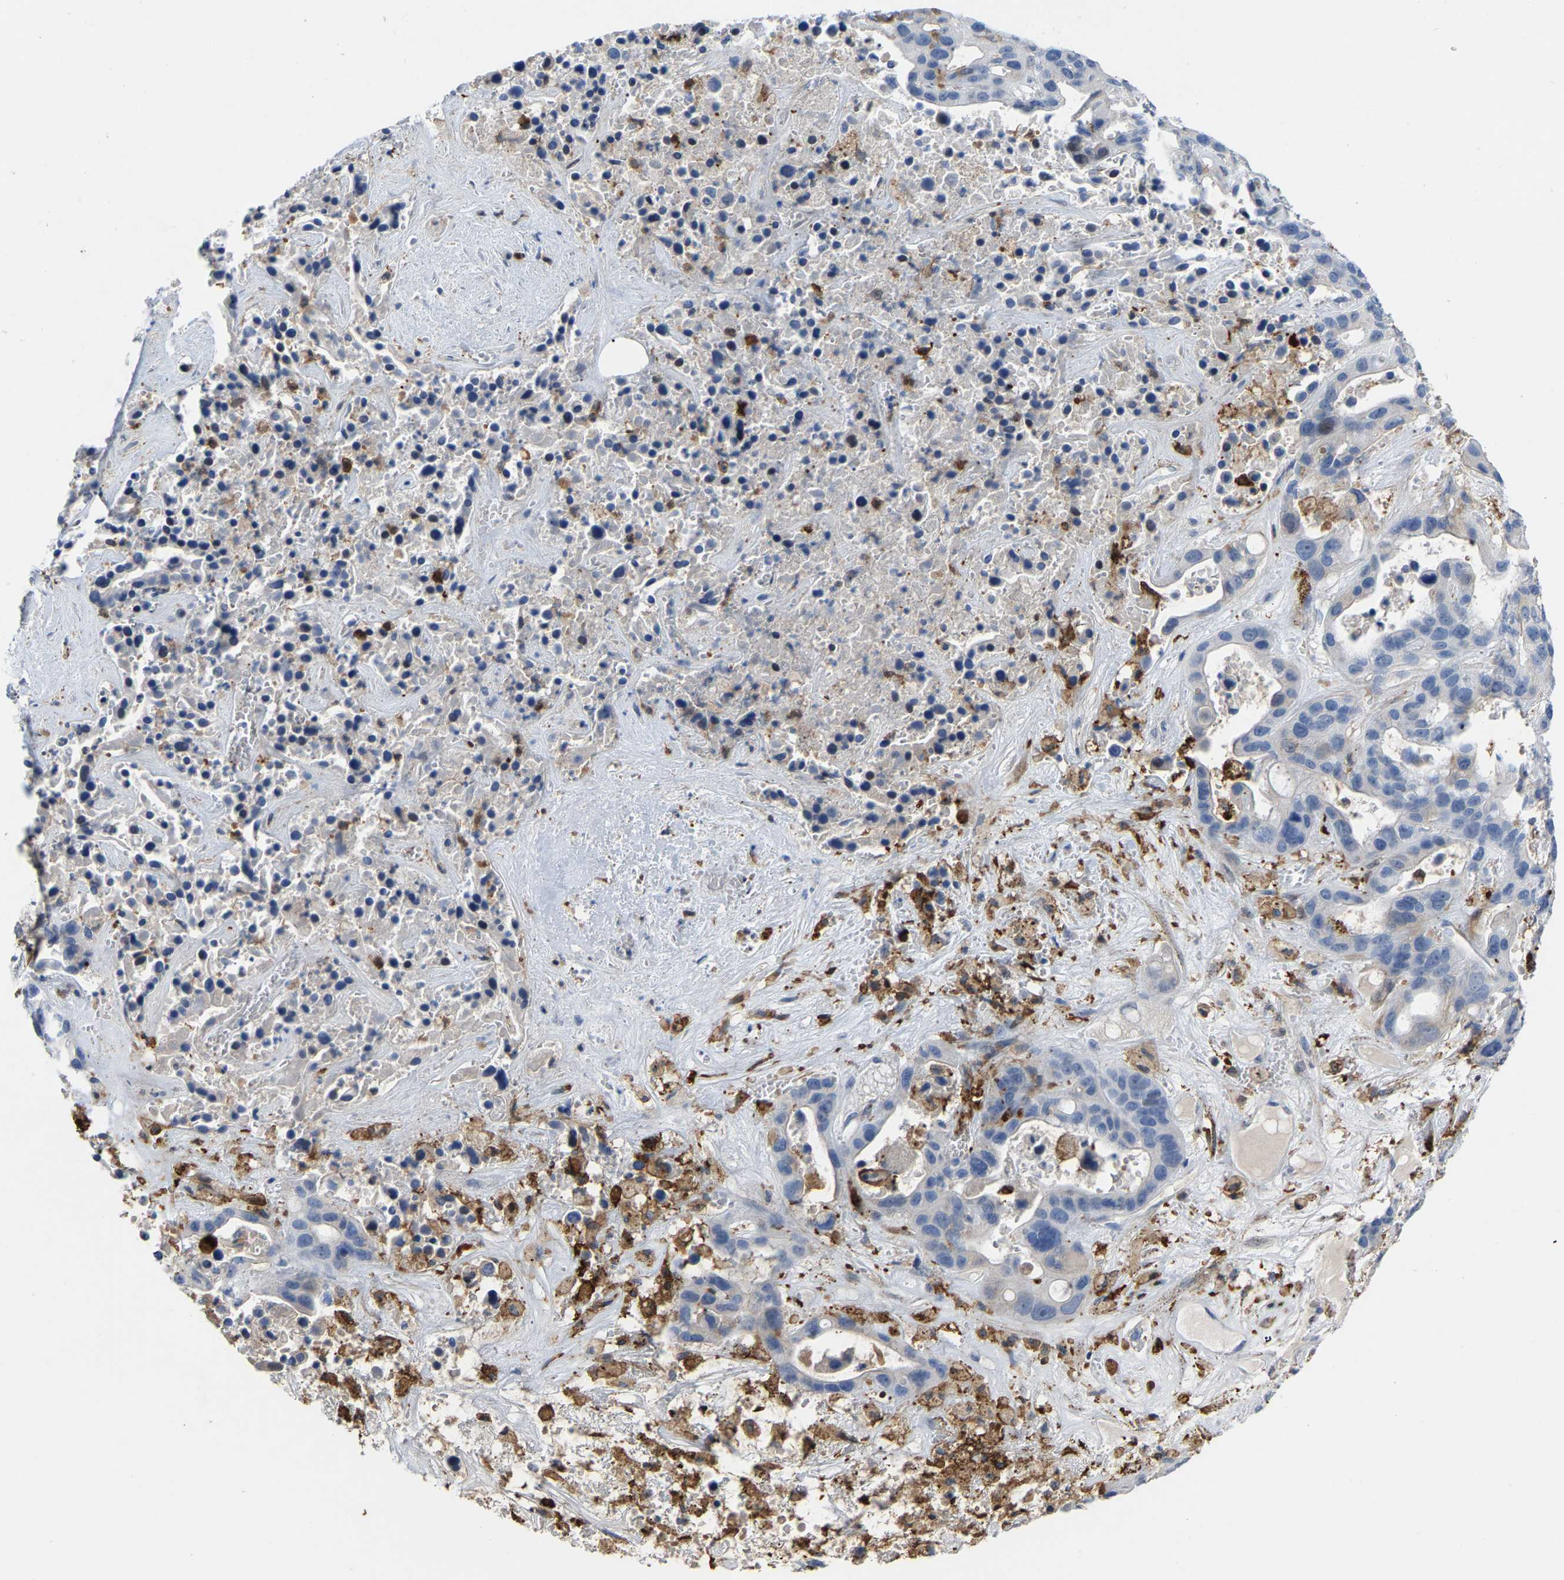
{"staining": {"intensity": "negative", "quantity": "none", "location": "none"}, "tissue": "liver cancer", "cell_type": "Tumor cells", "image_type": "cancer", "snomed": [{"axis": "morphology", "description": "Cholangiocarcinoma"}, {"axis": "topography", "description": "Liver"}], "caption": "Immunohistochemistry photomicrograph of human liver cancer stained for a protein (brown), which shows no positivity in tumor cells. (DAB IHC, high magnification).", "gene": "ABTB2", "patient": {"sex": "female", "age": 65}}